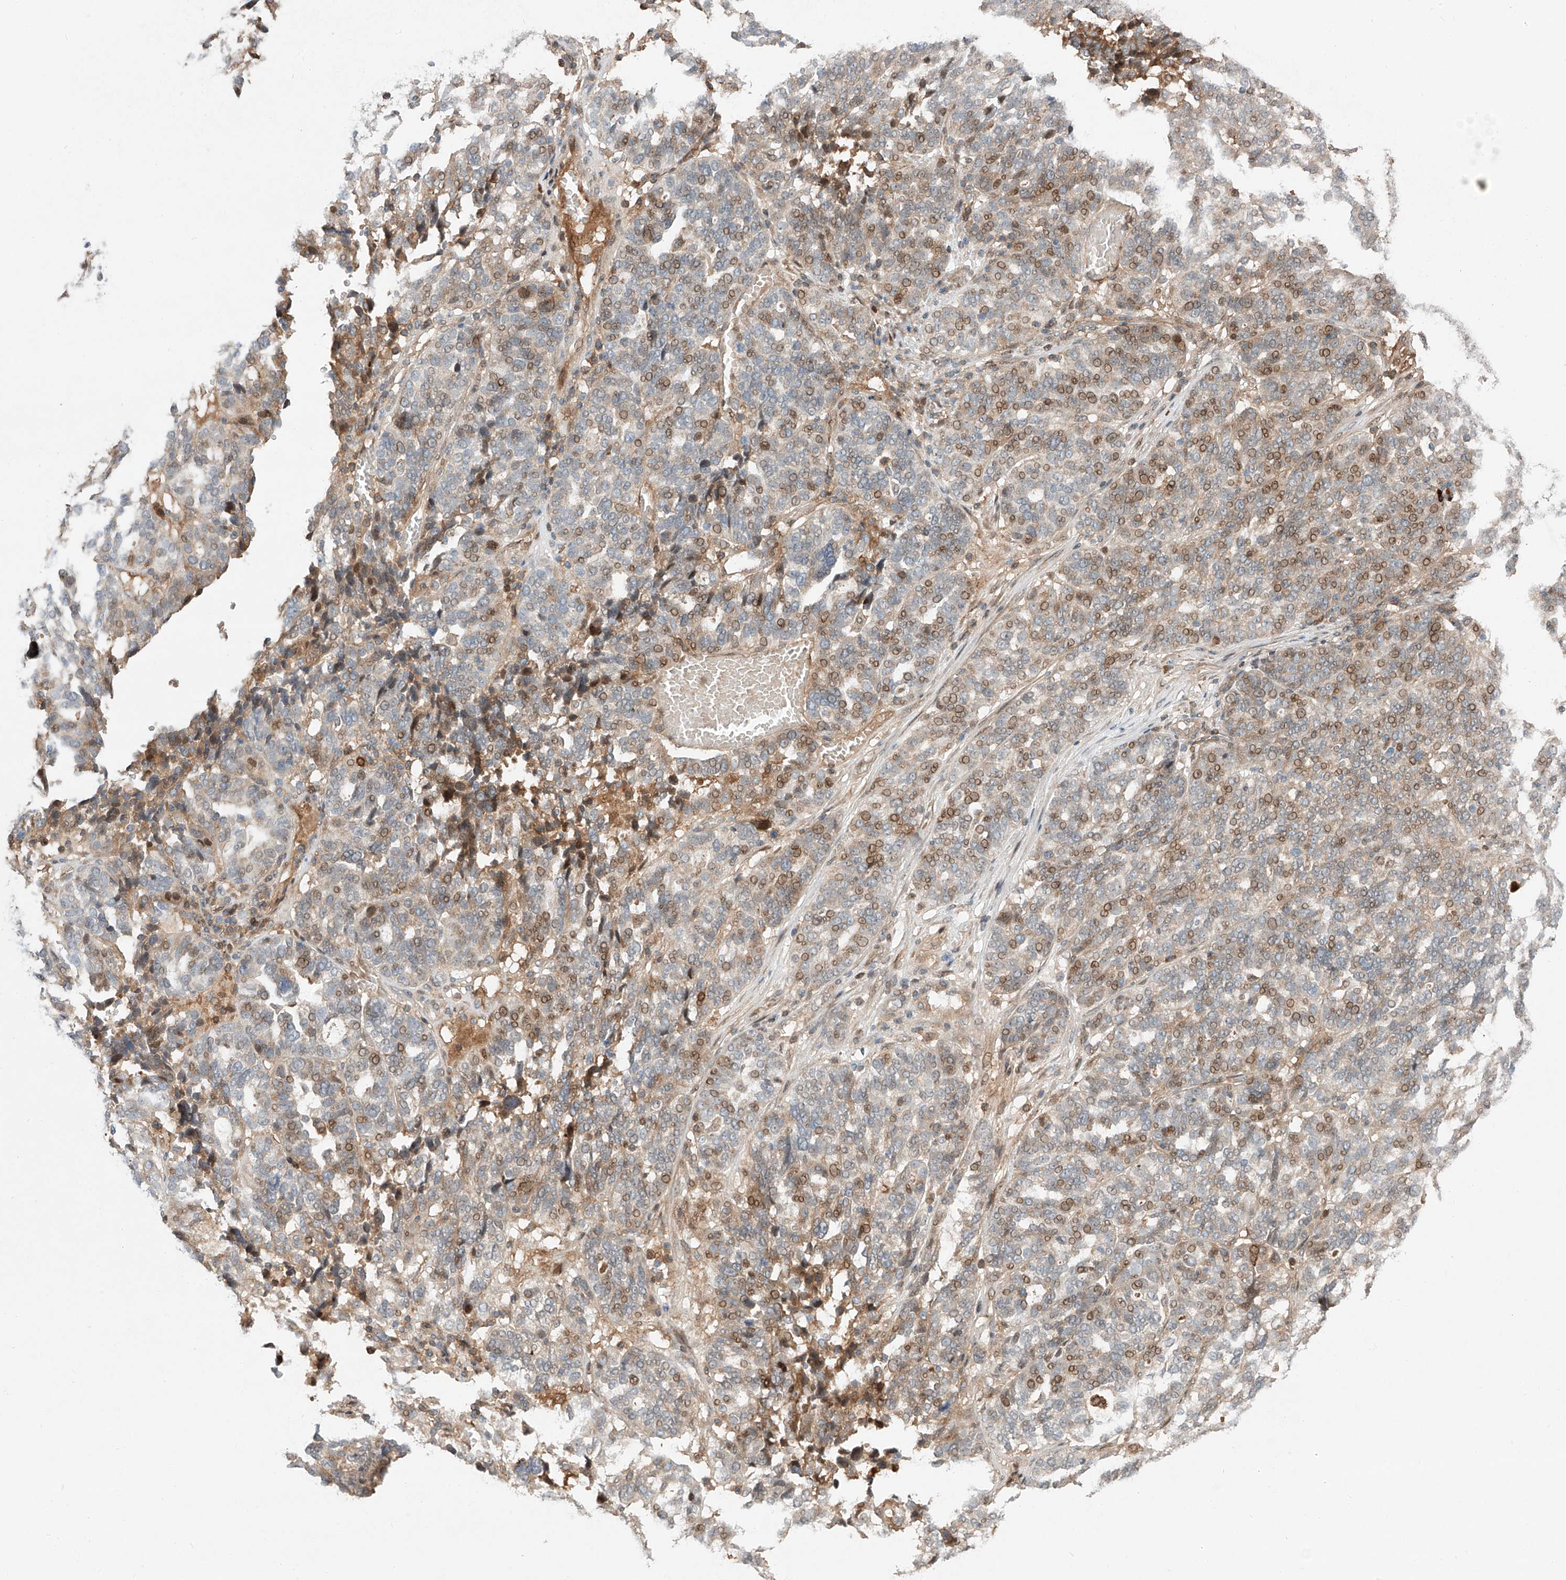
{"staining": {"intensity": "moderate", "quantity": "<25%", "location": "nuclear"}, "tissue": "ovarian cancer", "cell_type": "Tumor cells", "image_type": "cancer", "snomed": [{"axis": "morphology", "description": "Cystadenocarcinoma, serous, NOS"}, {"axis": "topography", "description": "Ovary"}], "caption": "Serous cystadenocarcinoma (ovarian) was stained to show a protein in brown. There is low levels of moderate nuclear staining in approximately <25% of tumor cells.", "gene": "CEP162", "patient": {"sex": "female", "age": 59}}